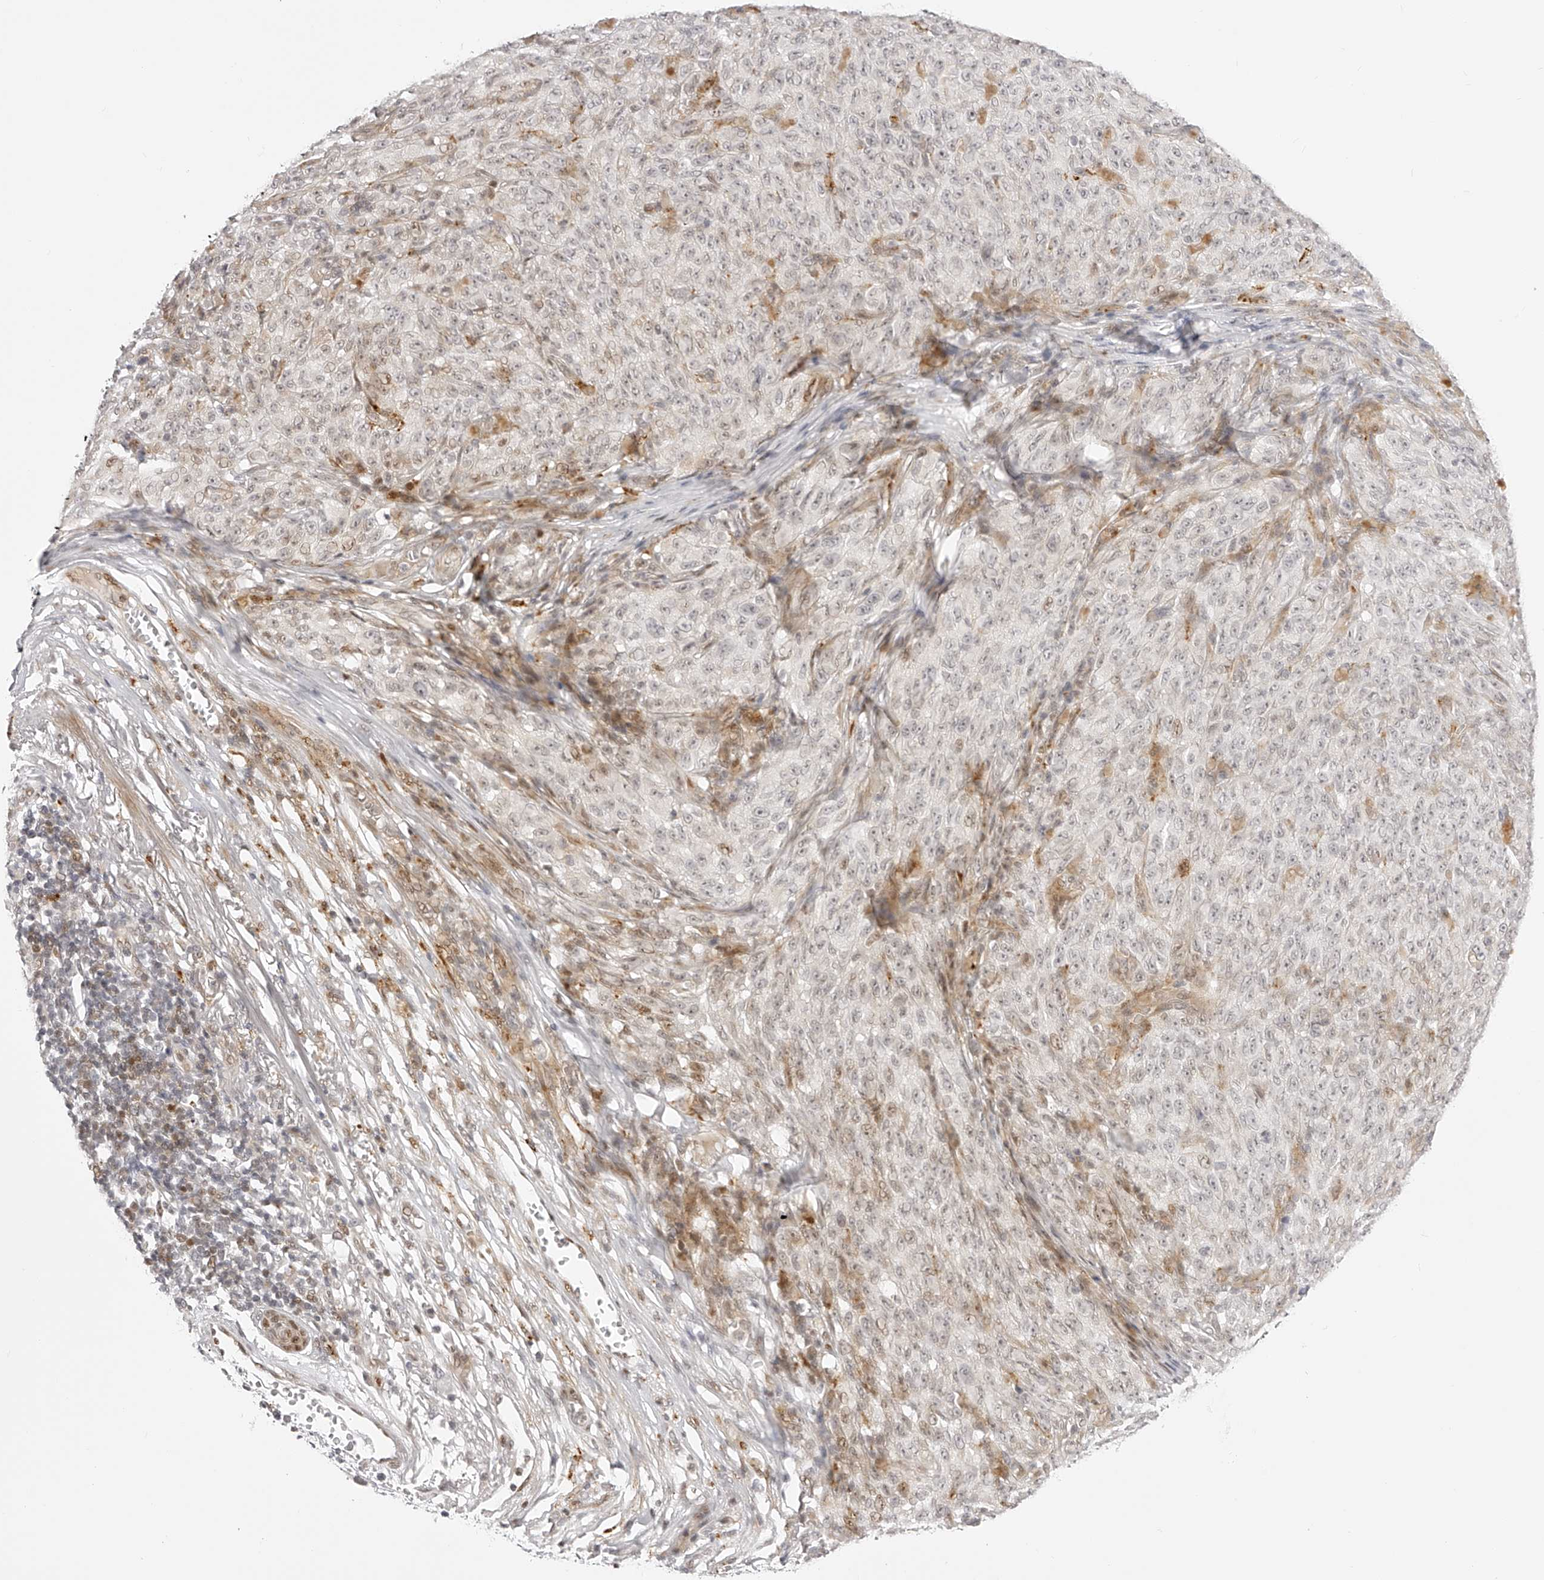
{"staining": {"intensity": "weak", "quantity": "<25%", "location": "nuclear"}, "tissue": "melanoma", "cell_type": "Tumor cells", "image_type": "cancer", "snomed": [{"axis": "morphology", "description": "Malignant melanoma, NOS"}, {"axis": "topography", "description": "Skin"}], "caption": "A micrograph of human malignant melanoma is negative for staining in tumor cells.", "gene": "PLEKHG1", "patient": {"sex": "female", "age": 82}}